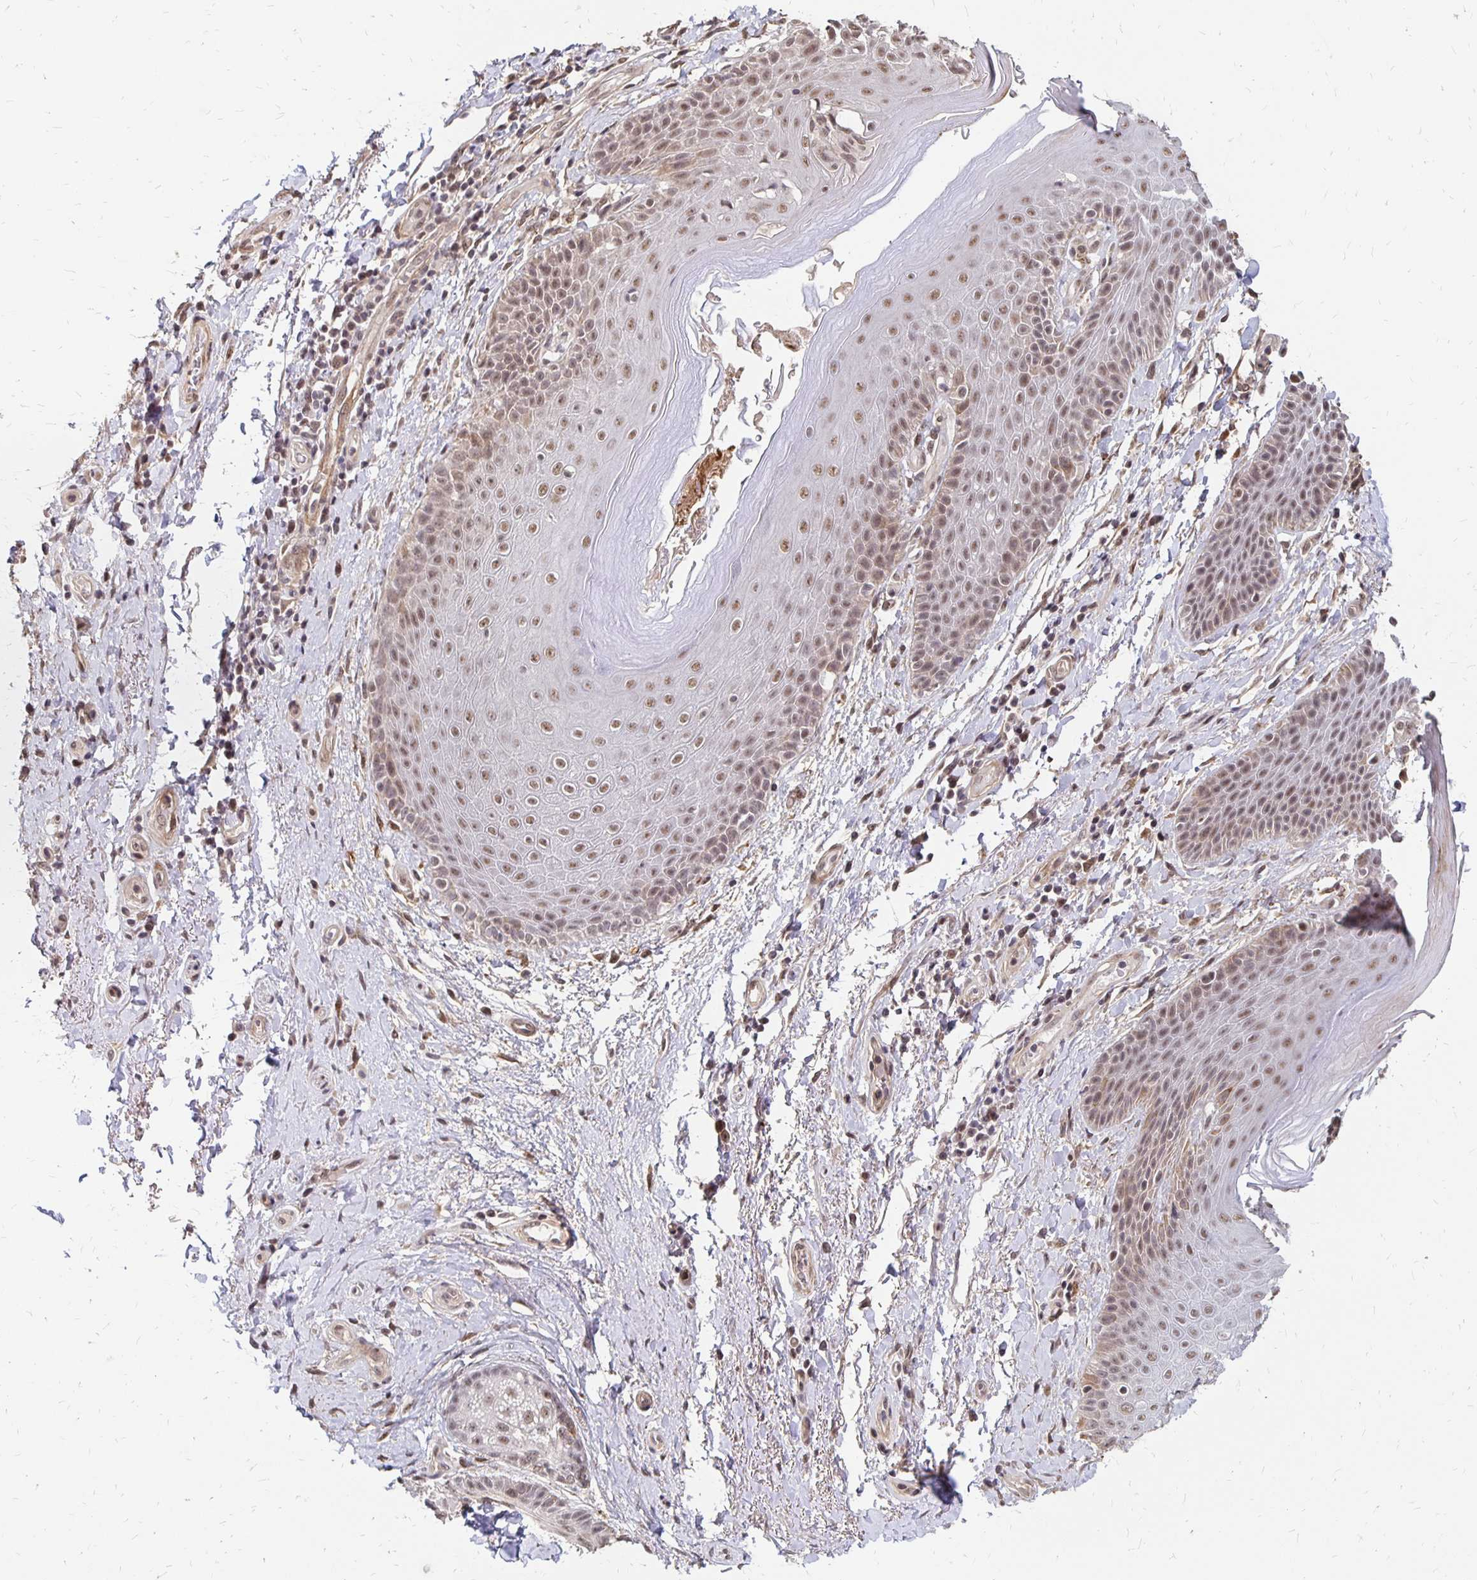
{"staining": {"intensity": "weak", "quantity": "<25%", "location": "nuclear"}, "tissue": "adipose tissue", "cell_type": "Adipocytes", "image_type": "normal", "snomed": [{"axis": "morphology", "description": "Normal tissue, NOS"}, {"axis": "topography", "description": "Peripheral nerve tissue"}], "caption": "Immunohistochemistry (IHC) of unremarkable human adipose tissue exhibits no expression in adipocytes. (DAB immunohistochemistry (IHC), high magnification).", "gene": "CLASRP", "patient": {"sex": "male", "age": 51}}